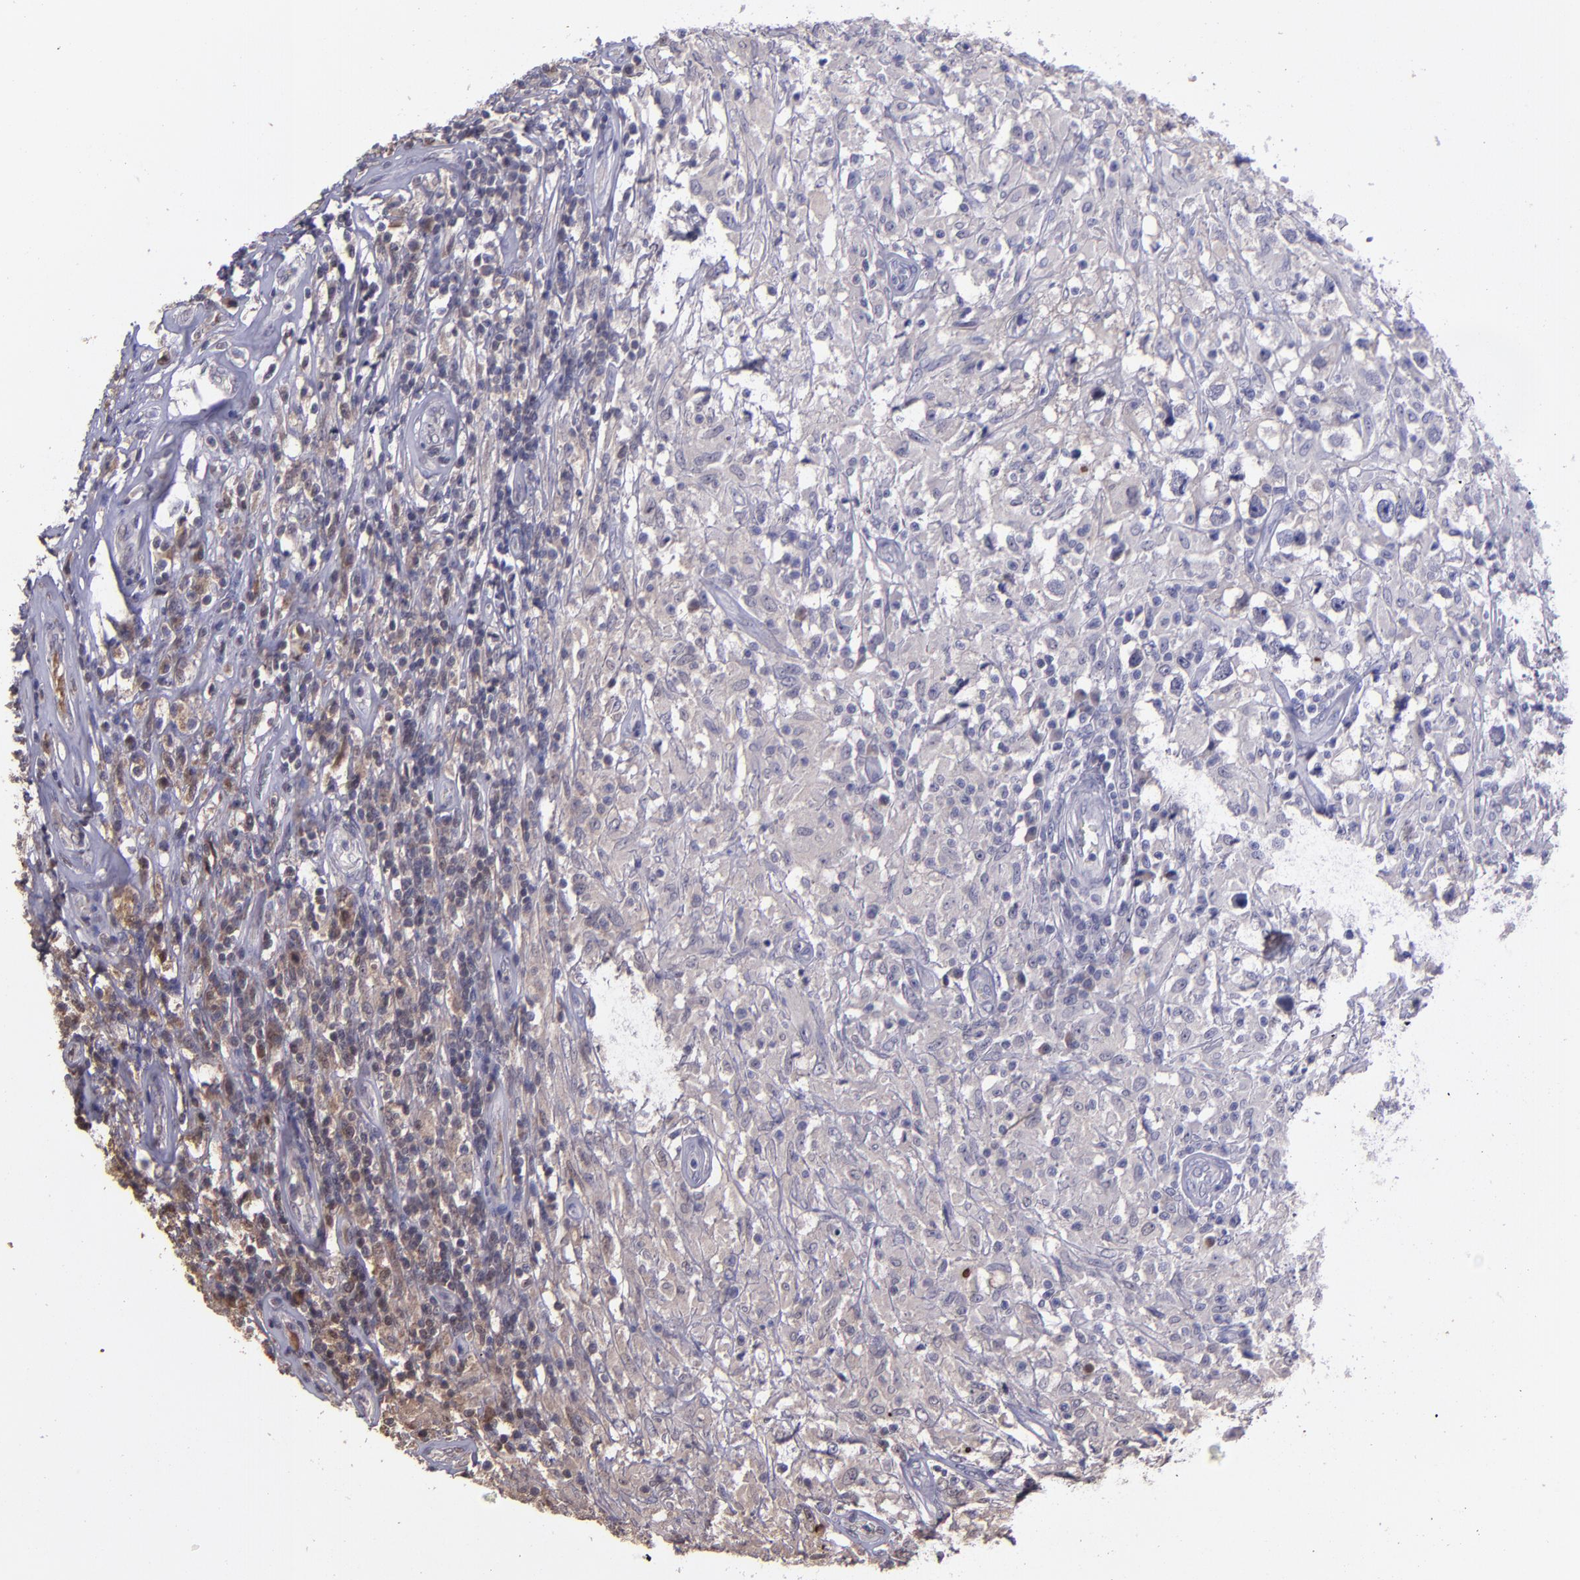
{"staining": {"intensity": "moderate", "quantity": "25%-75%", "location": "cytoplasmic/membranous"}, "tissue": "testis cancer", "cell_type": "Tumor cells", "image_type": "cancer", "snomed": [{"axis": "morphology", "description": "Seminoma, NOS"}, {"axis": "topography", "description": "Testis"}], "caption": "Immunohistochemical staining of human testis cancer shows moderate cytoplasmic/membranous protein positivity in approximately 25%-75% of tumor cells.", "gene": "SERPINF2", "patient": {"sex": "male", "age": 34}}